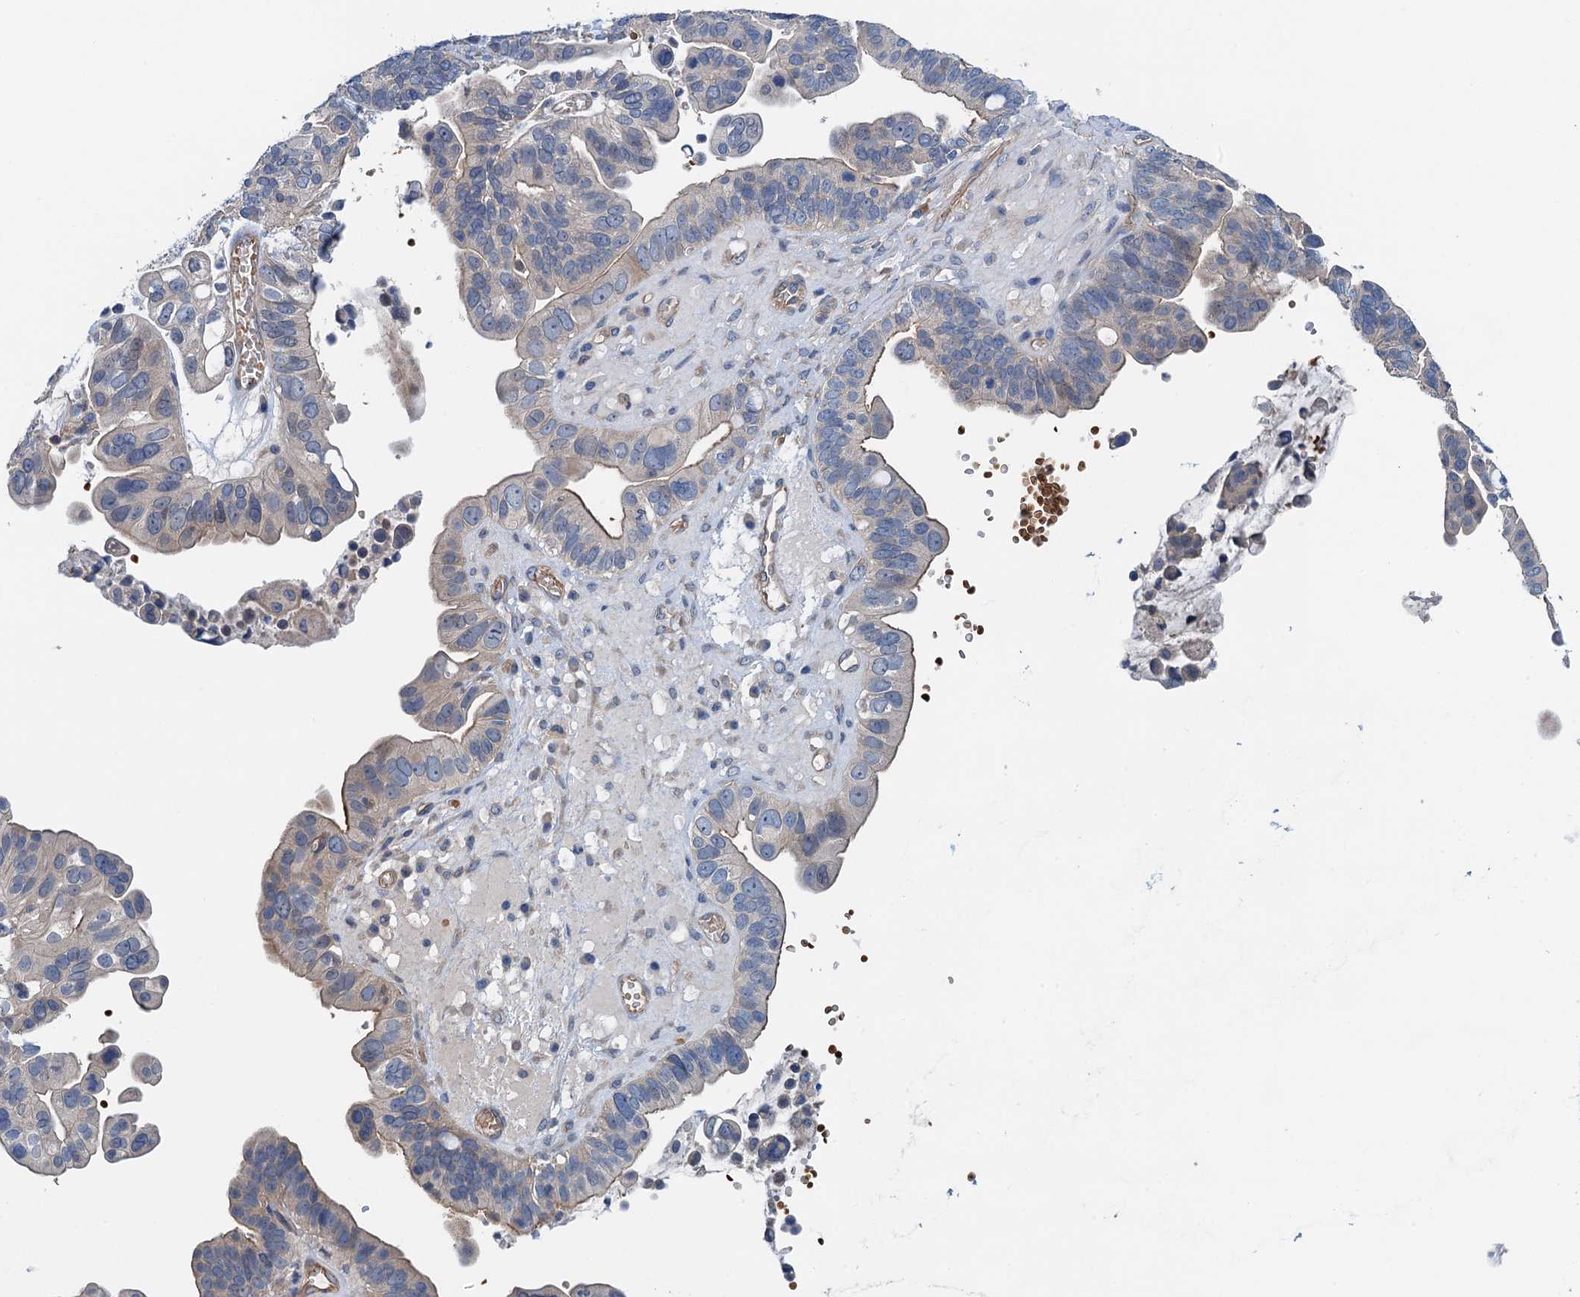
{"staining": {"intensity": "weak", "quantity": "<25%", "location": "cytoplasmic/membranous"}, "tissue": "ovarian cancer", "cell_type": "Tumor cells", "image_type": "cancer", "snomed": [{"axis": "morphology", "description": "Cystadenocarcinoma, serous, NOS"}, {"axis": "topography", "description": "Ovary"}], "caption": "Tumor cells are negative for protein expression in human ovarian cancer.", "gene": "ROGDI", "patient": {"sex": "female", "age": 56}}